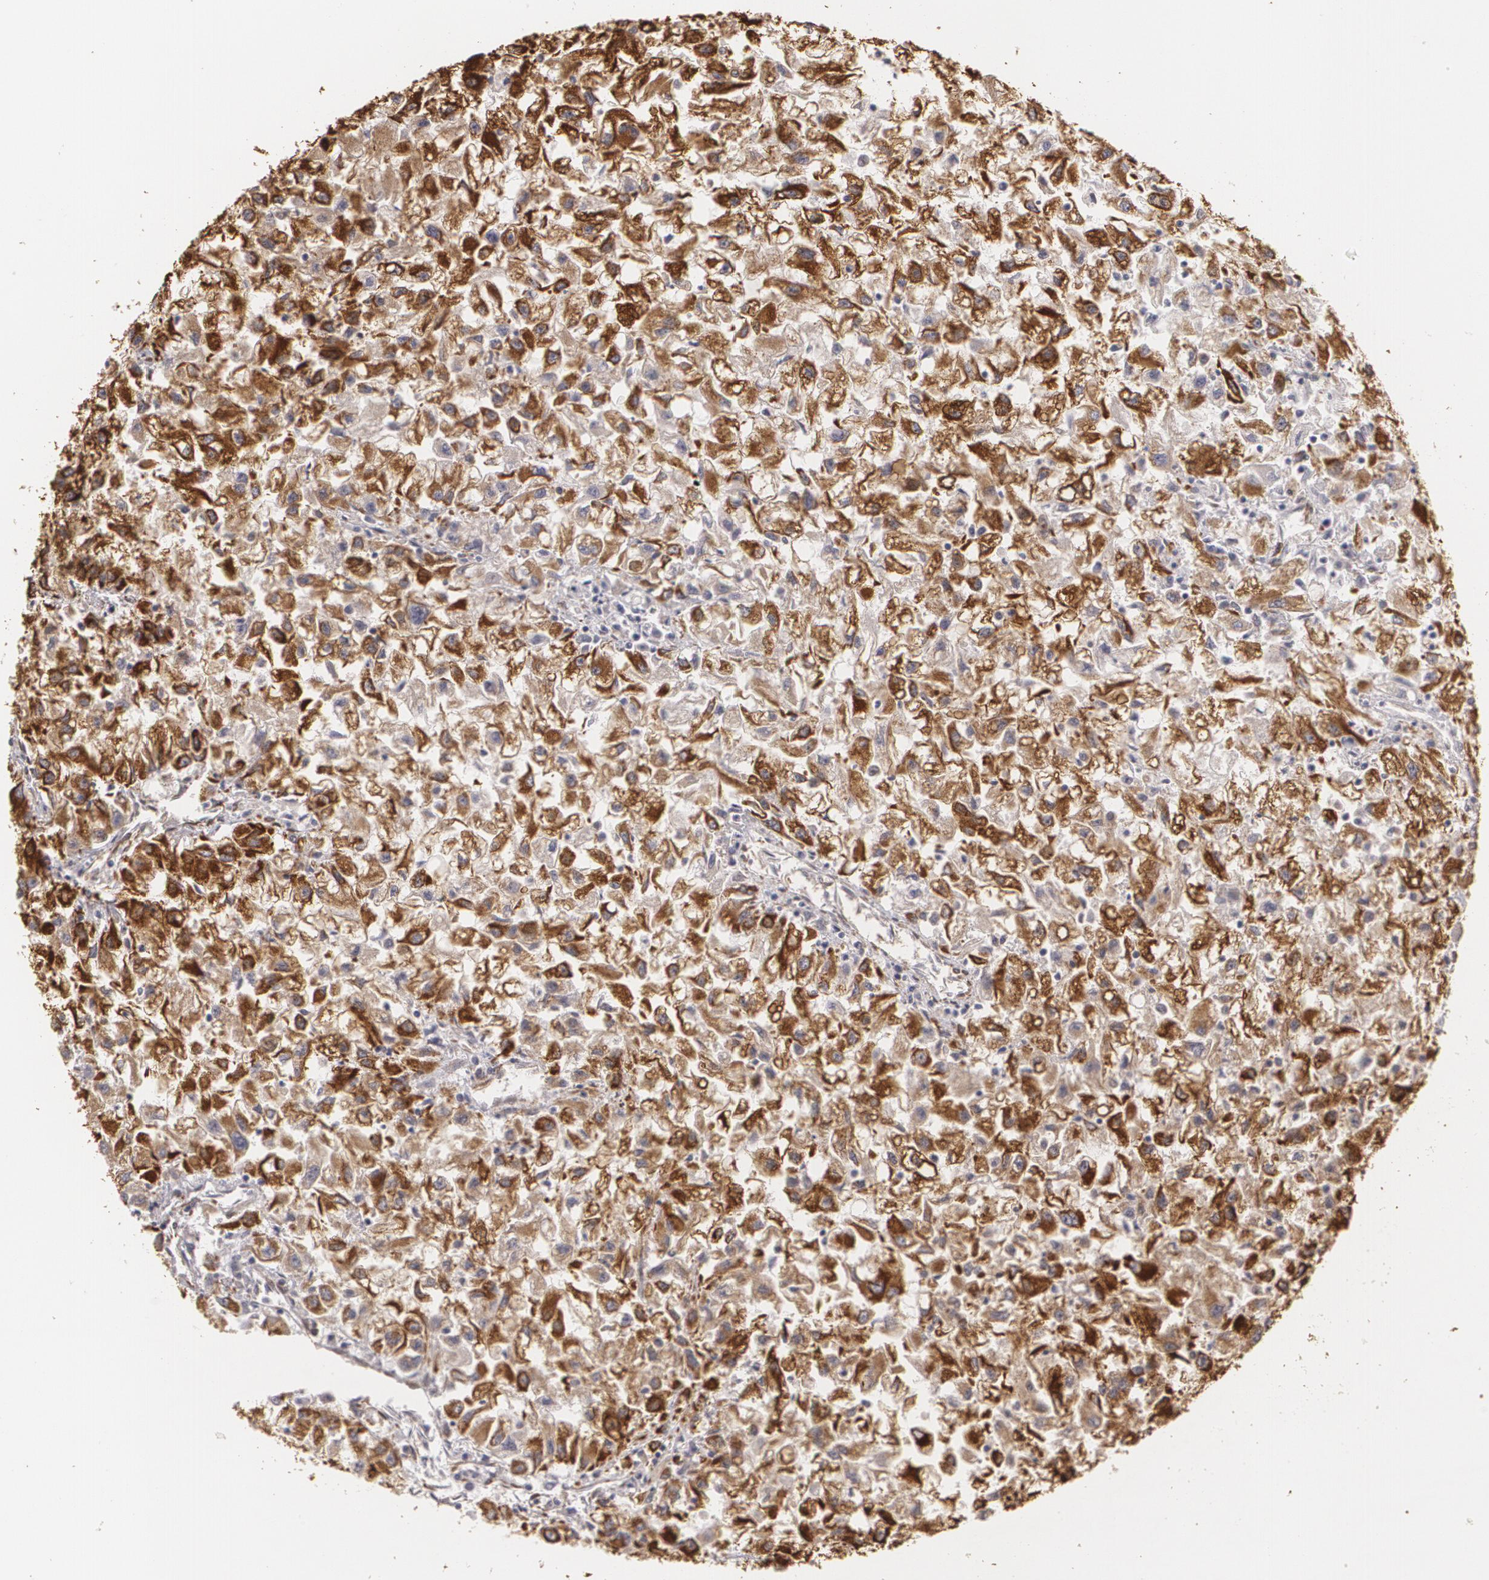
{"staining": {"intensity": "strong", "quantity": ">75%", "location": "cytoplasmic/membranous"}, "tissue": "renal cancer", "cell_type": "Tumor cells", "image_type": "cancer", "snomed": [{"axis": "morphology", "description": "Adenocarcinoma, NOS"}, {"axis": "topography", "description": "Kidney"}], "caption": "IHC (DAB (3,3'-diaminobenzidine)) staining of human renal adenocarcinoma reveals strong cytoplasmic/membranous protein expression in about >75% of tumor cells.", "gene": "CYB5R3", "patient": {"sex": "male", "age": 59}}